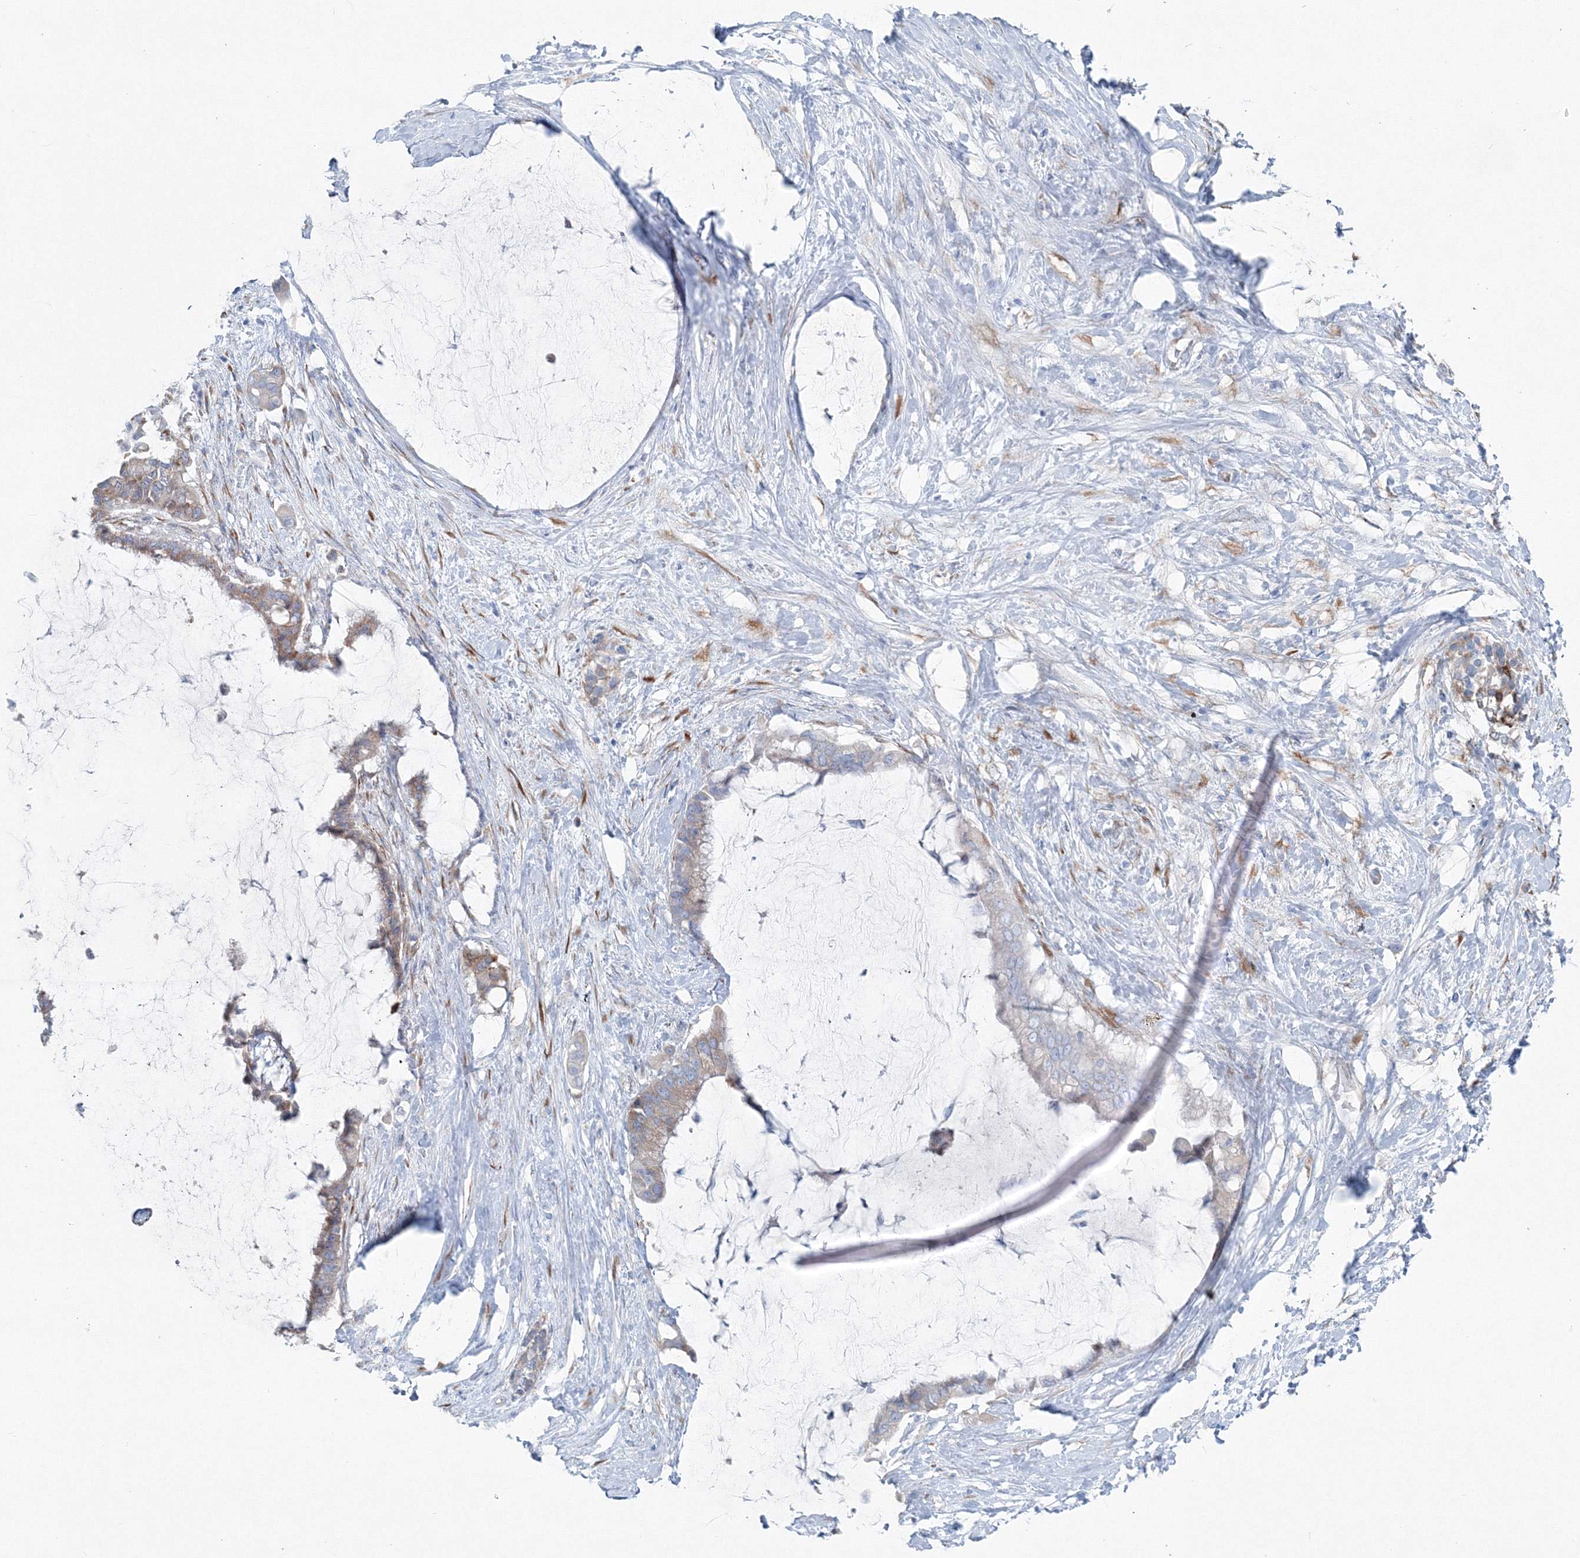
{"staining": {"intensity": "weak", "quantity": "<25%", "location": "cytoplasmic/membranous"}, "tissue": "pancreatic cancer", "cell_type": "Tumor cells", "image_type": "cancer", "snomed": [{"axis": "morphology", "description": "Adenocarcinoma, NOS"}, {"axis": "topography", "description": "Pancreas"}], "caption": "DAB immunohistochemical staining of human pancreatic cancer displays no significant positivity in tumor cells.", "gene": "RCN1", "patient": {"sex": "male", "age": 41}}